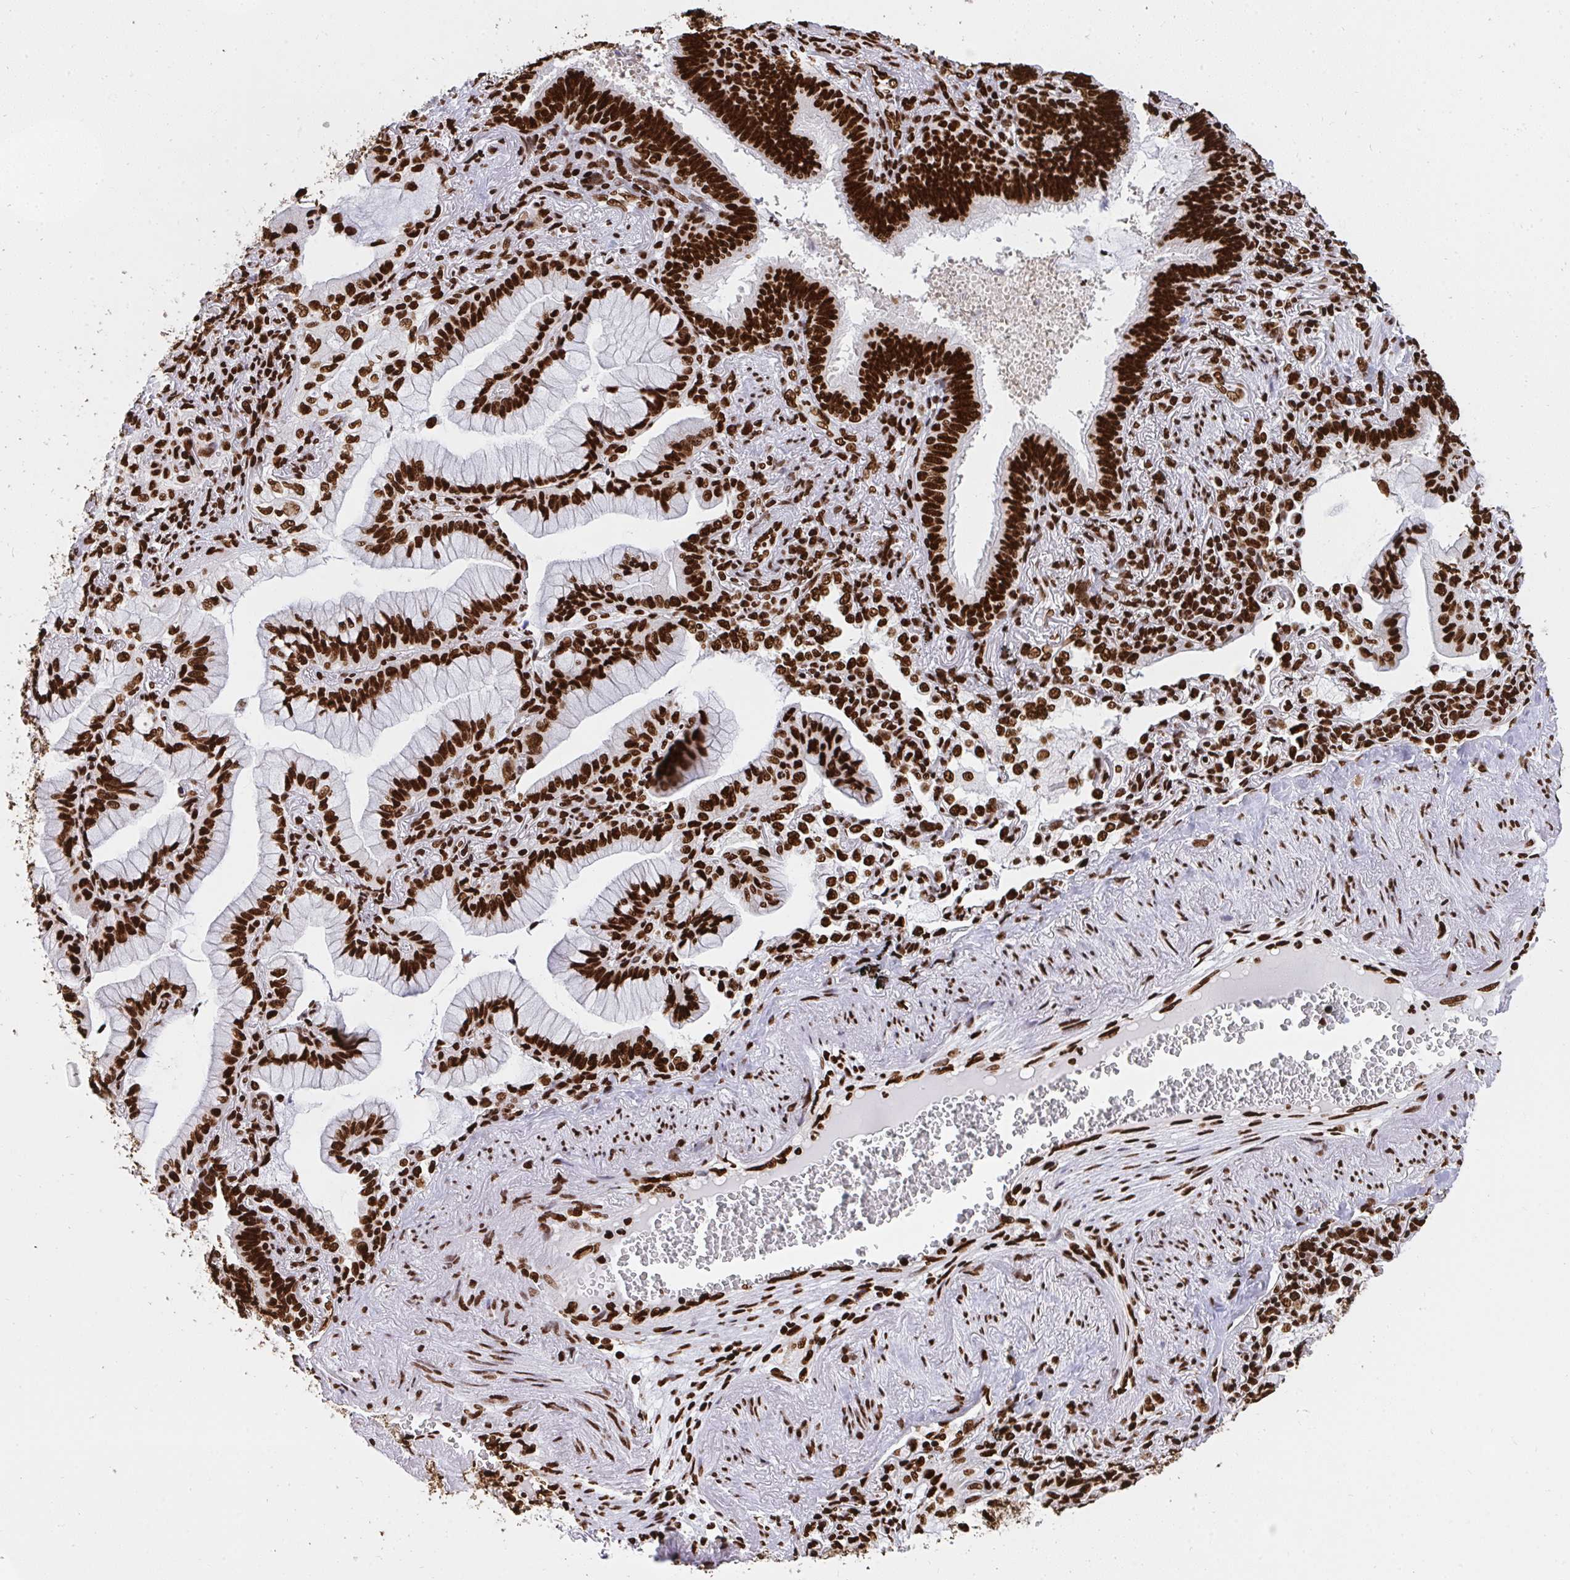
{"staining": {"intensity": "strong", "quantity": ">75%", "location": "nuclear"}, "tissue": "lung cancer", "cell_type": "Tumor cells", "image_type": "cancer", "snomed": [{"axis": "morphology", "description": "Adenocarcinoma, NOS"}, {"axis": "topography", "description": "Lung"}], "caption": "Immunohistochemistry (IHC) of human adenocarcinoma (lung) reveals high levels of strong nuclear expression in approximately >75% of tumor cells. The staining is performed using DAB (3,3'-diaminobenzidine) brown chromogen to label protein expression. The nuclei are counter-stained blue using hematoxylin.", "gene": "HNRNPL", "patient": {"sex": "male", "age": 77}}